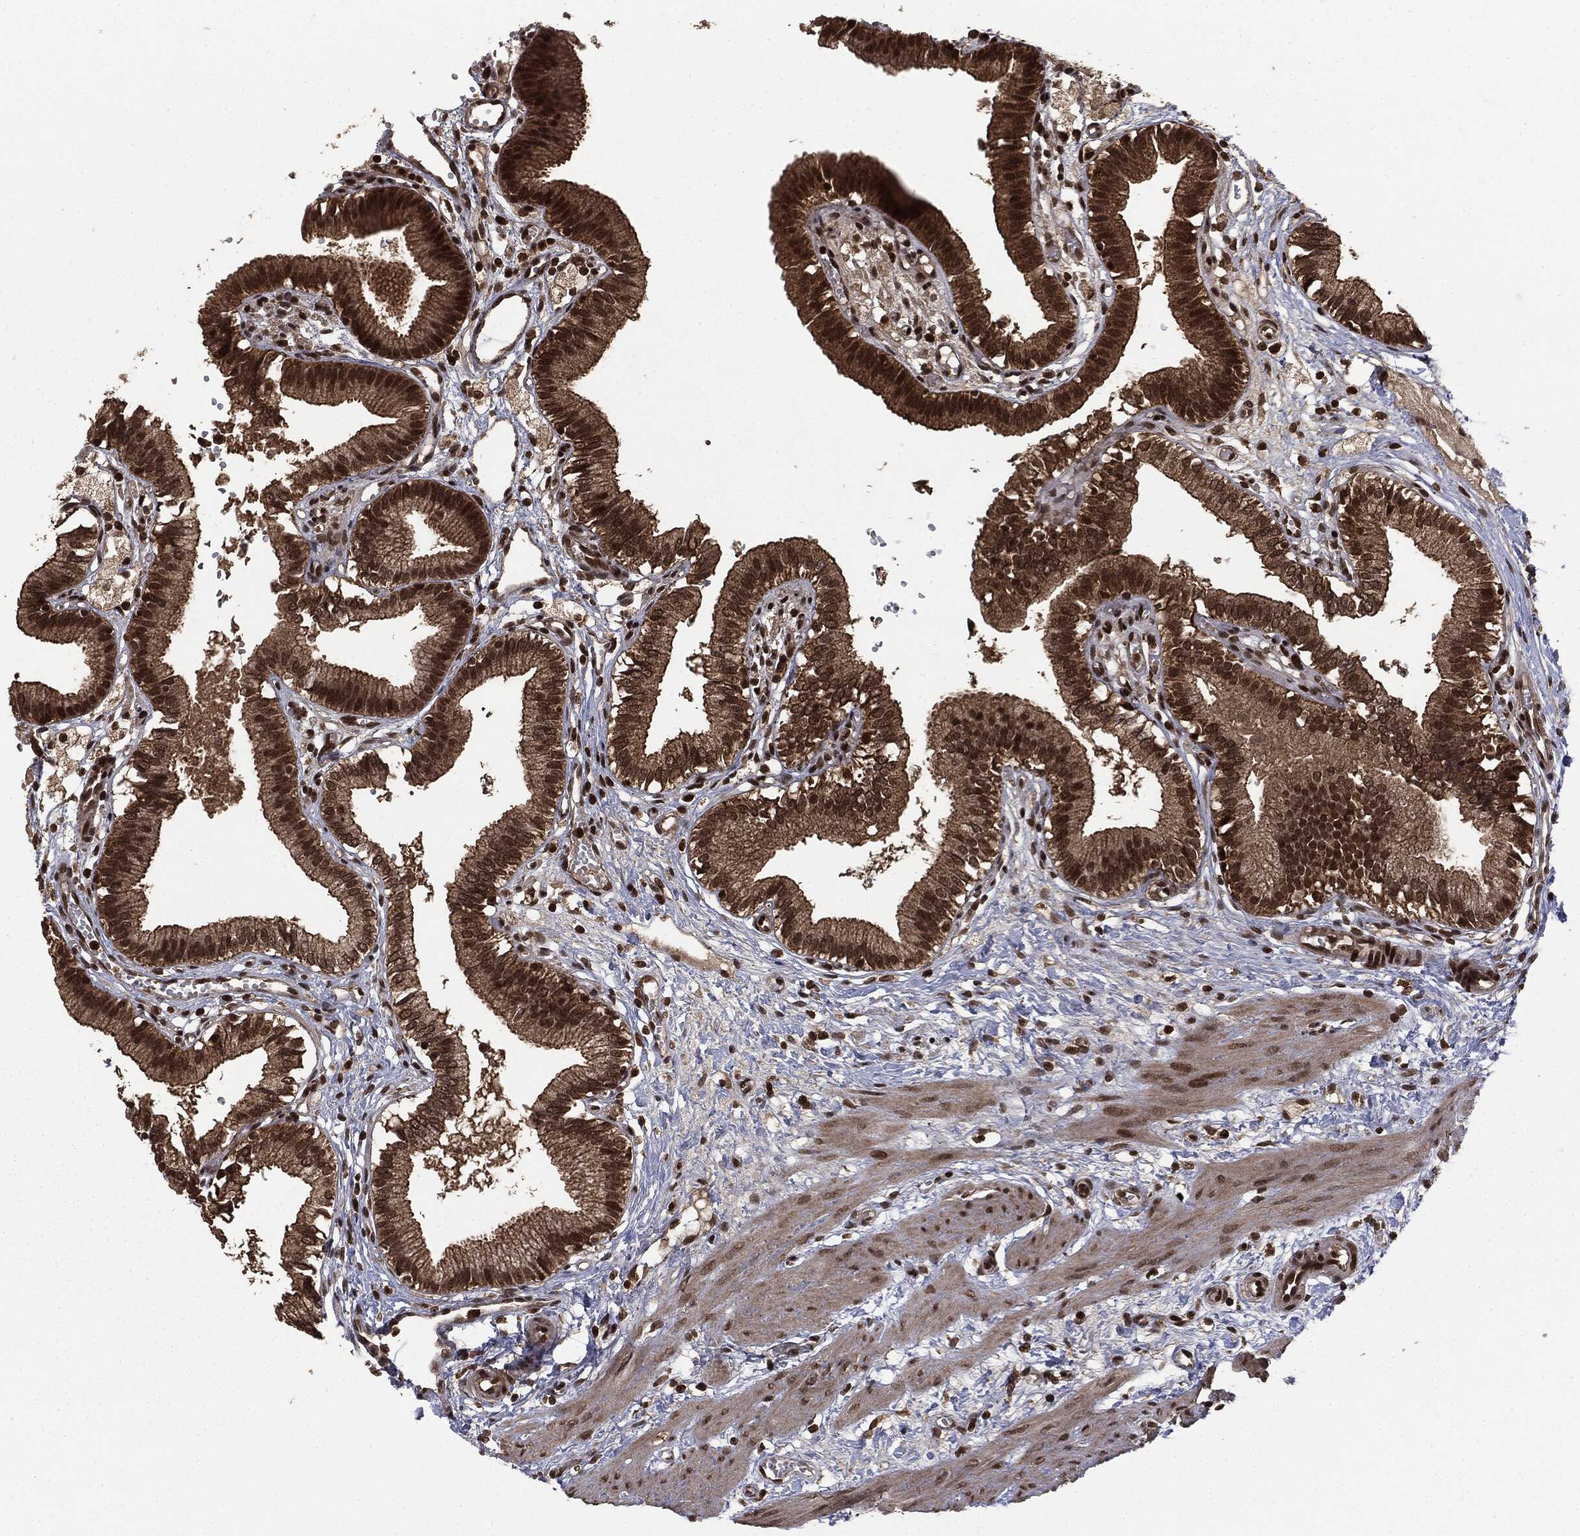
{"staining": {"intensity": "strong", "quantity": ">75%", "location": "cytoplasmic/membranous,nuclear"}, "tissue": "gallbladder", "cell_type": "Glandular cells", "image_type": "normal", "snomed": [{"axis": "morphology", "description": "Normal tissue, NOS"}, {"axis": "topography", "description": "Gallbladder"}], "caption": "This image demonstrates IHC staining of benign gallbladder, with high strong cytoplasmic/membranous,nuclear expression in approximately >75% of glandular cells.", "gene": "CTDP1", "patient": {"sex": "female", "age": 24}}